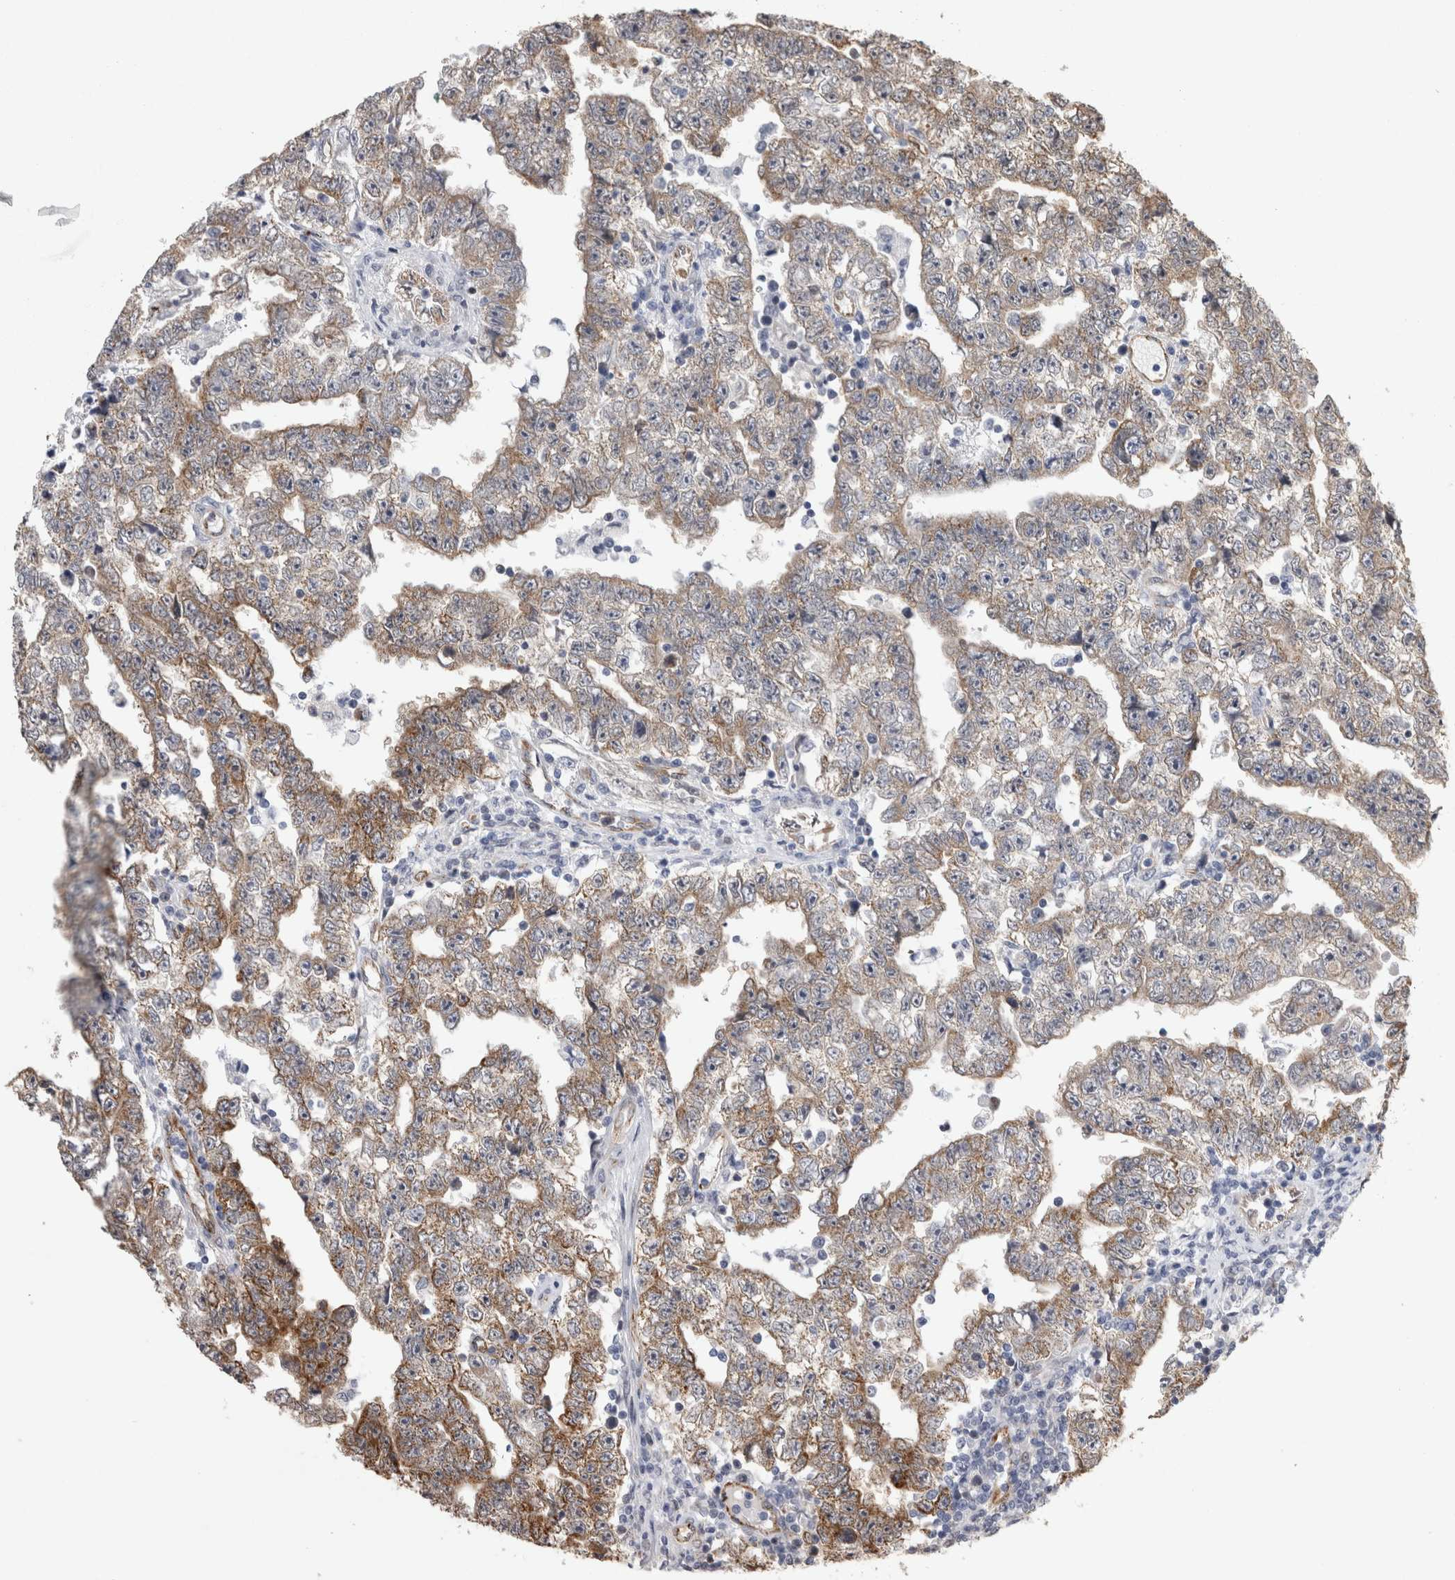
{"staining": {"intensity": "moderate", "quantity": "25%-75%", "location": "cytoplasmic/membranous"}, "tissue": "testis cancer", "cell_type": "Tumor cells", "image_type": "cancer", "snomed": [{"axis": "morphology", "description": "Carcinoma, Embryonal, NOS"}, {"axis": "topography", "description": "Testis"}], "caption": "Moderate cytoplasmic/membranous positivity is seen in about 25%-75% of tumor cells in testis embryonal carcinoma.", "gene": "ACOT7", "patient": {"sex": "male", "age": 25}}